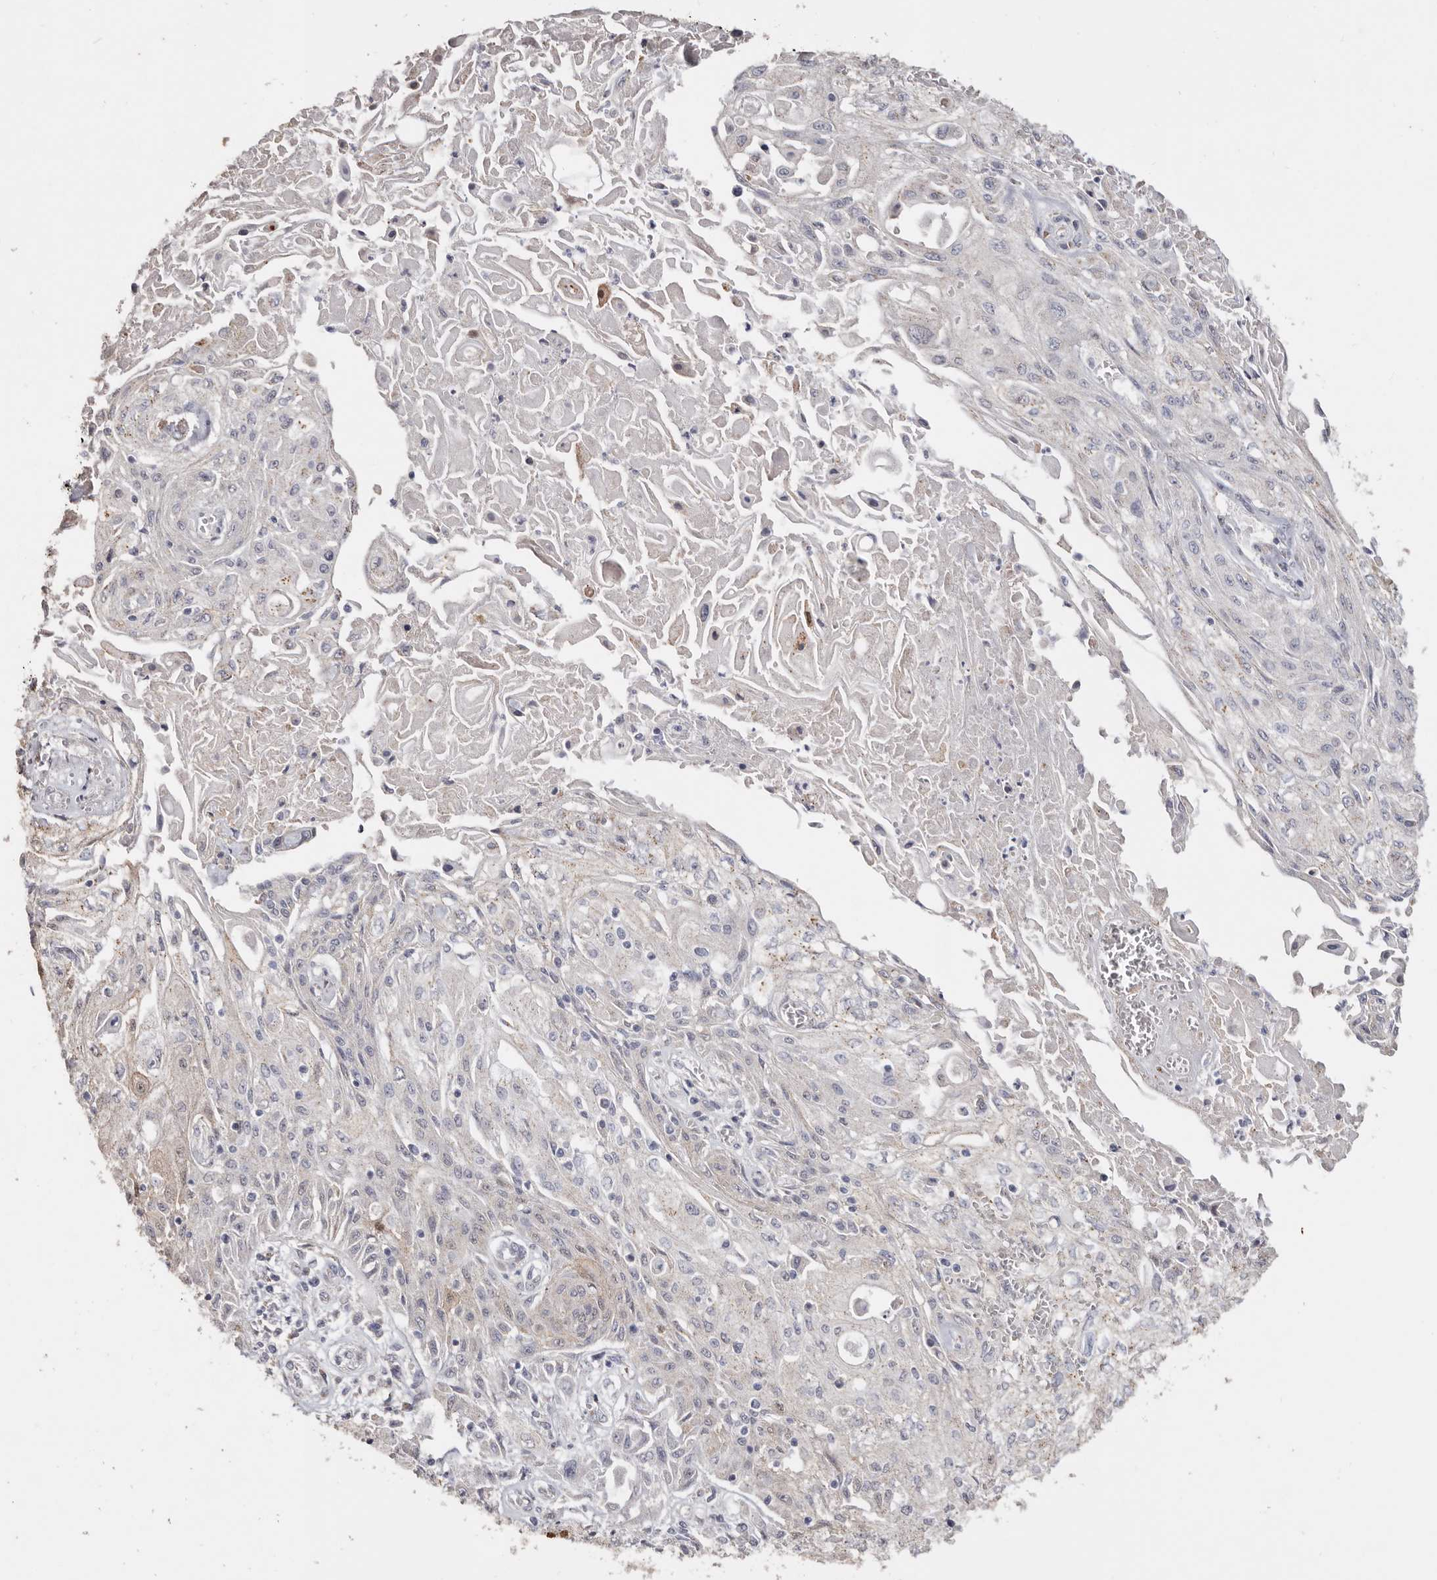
{"staining": {"intensity": "negative", "quantity": "none", "location": "none"}, "tissue": "skin cancer", "cell_type": "Tumor cells", "image_type": "cancer", "snomed": [{"axis": "morphology", "description": "Squamous cell carcinoma, NOS"}, {"axis": "morphology", "description": "Squamous cell carcinoma, metastatic, NOS"}, {"axis": "topography", "description": "Skin"}, {"axis": "topography", "description": "Lymph node"}], "caption": "This is an immunohistochemistry photomicrograph of human skin cancer. There is no positivity in tumor cells.", "gene": "LGALS7B", "patient": {"sex": "male", "age": 75}}